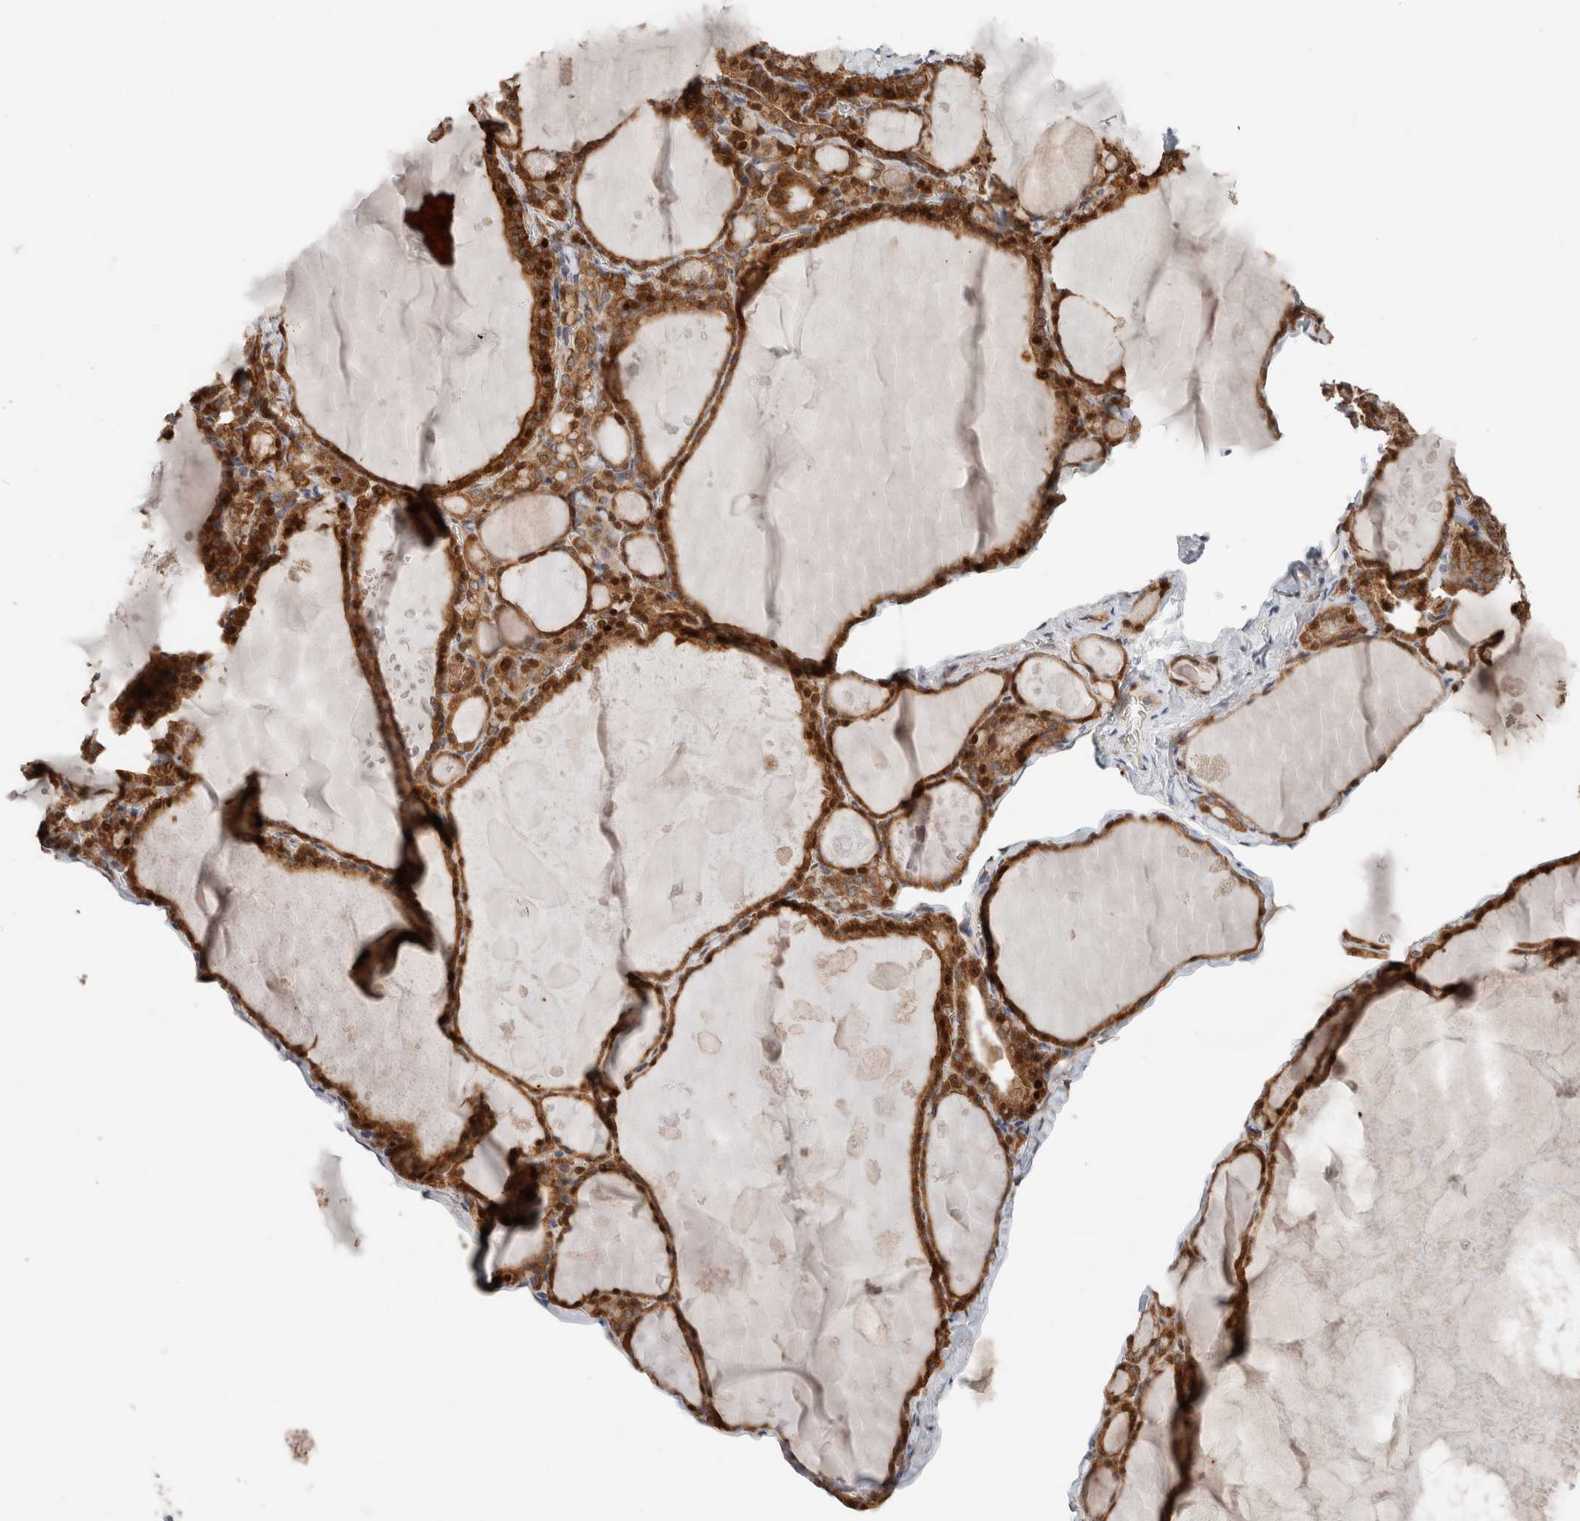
{"staining": {"intensity": "strong", "quantity": ">75%", "location": "cytoplasmic/membranous,nuclear"}, "tissue": "thyroid gland", "cell_type": "Glandular cells", "image_type": "normal", "snomed": [{"axis": "morphology", "description": "Normal tissue, NOS"}, {"axis": "topography", "description": "Thyroid gland"}], "caption": "Immunohistochemical staining of unremarkable human thyroid gland shows strong cytoplasmic/membranous,nuclear protein expression in approximately >75% of glandular cells.", "gene": "XPNPEP1", "patient": {"sex": "male", "age": 56}}